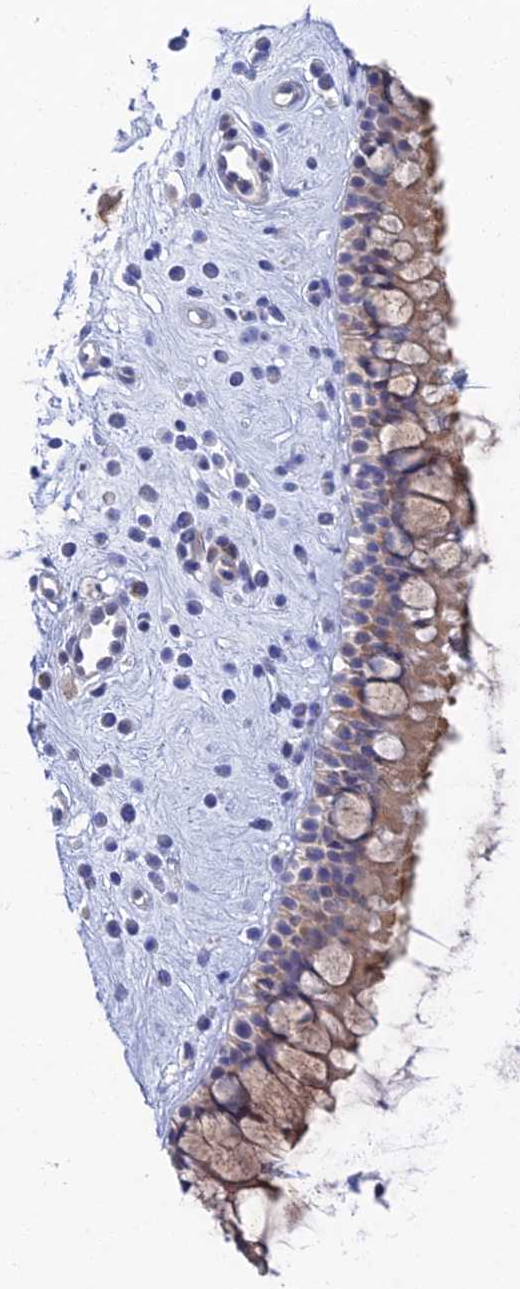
{"staining": {"intensity": "weak", "quantity": "25%-75%", "location": "cytoplasmic/membranous"}, "tissue": "nasopharynx", "cell_type": "Respiratory epithelial cells", "image_type": "normal", "snomed": [{"axis": "morphology", "description": "Normal tissue, NOS"}, {"axis": "morphology", "description": "Inflammation, NOS"}, {"axis": "topography", "description": "Nasopharynx"}], "caption": "IHC photomicrograph of unremarkable nasopharynx: human nasopharynx stained using immunohistochemistry displays low levels of weak protein expression localized specifically in the cytoplasmic/membranous of respiratory epithelial cells, appearing as a cytoplasmic/membranous brown color.", "gene": "DNAH14", "patient": {"sex": "male", "age": 29}}